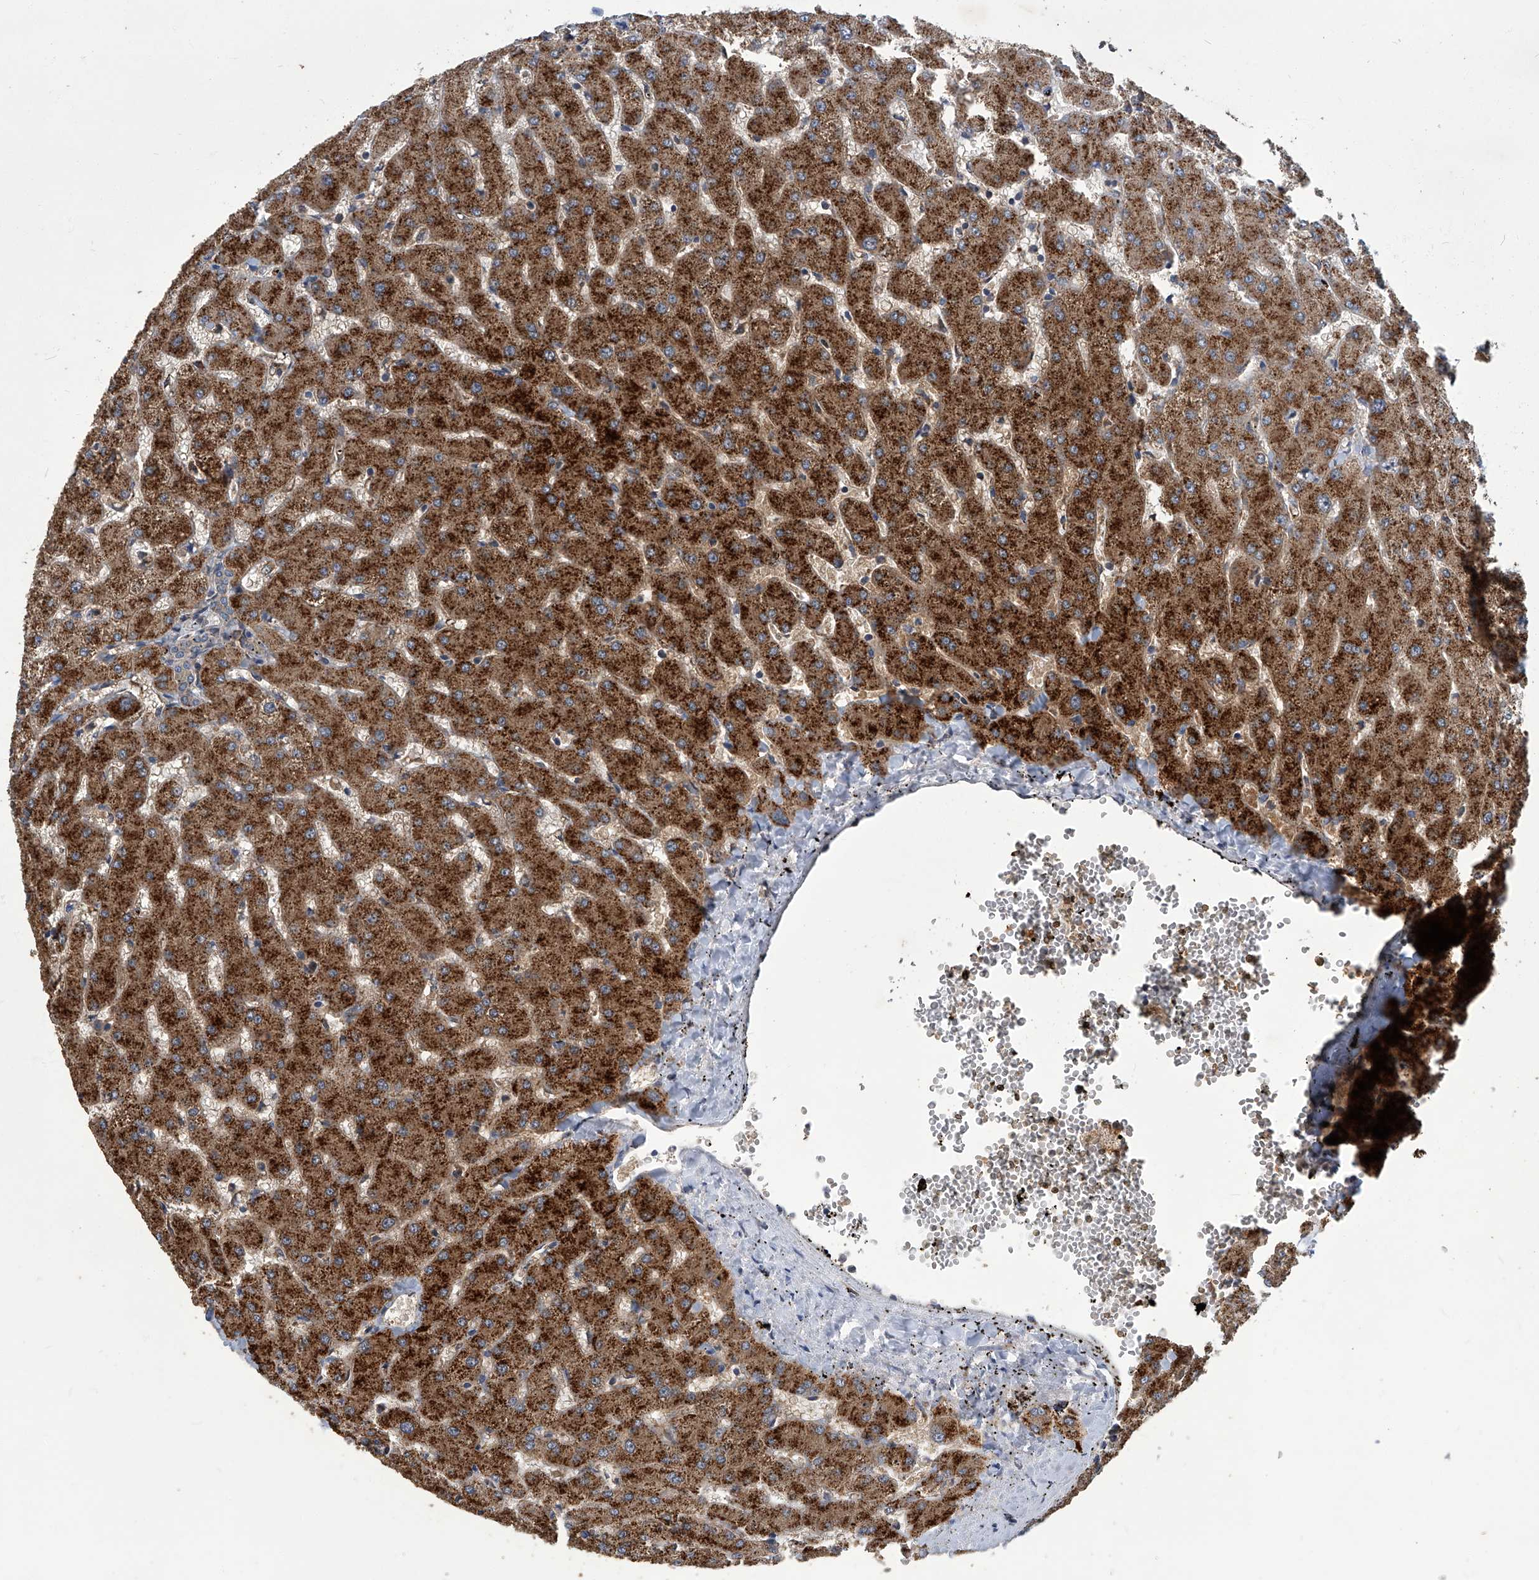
{"staining": {"intensity": "weak", "quantity": ">75%", "location": "cytoplasmic/membranous"}, "tissue": "liver", "cell_type": "Cholangiocytes", "image_type": "normal", "snomed": [{"axis": "morphology", "description": "Normal tissue, NOS"}, {"axis": "topography", "description": "Liver"}], "caption": "Immunohistochemistry (IHC) image of benign human liver stained for a protein (brown), which reveals low levels of weak cytoplasmic/membranous positivity in about >75% of cholangiocytes.", "gene": "TNFRSF13B", "patient": {"sex": "female", "age": 63}}